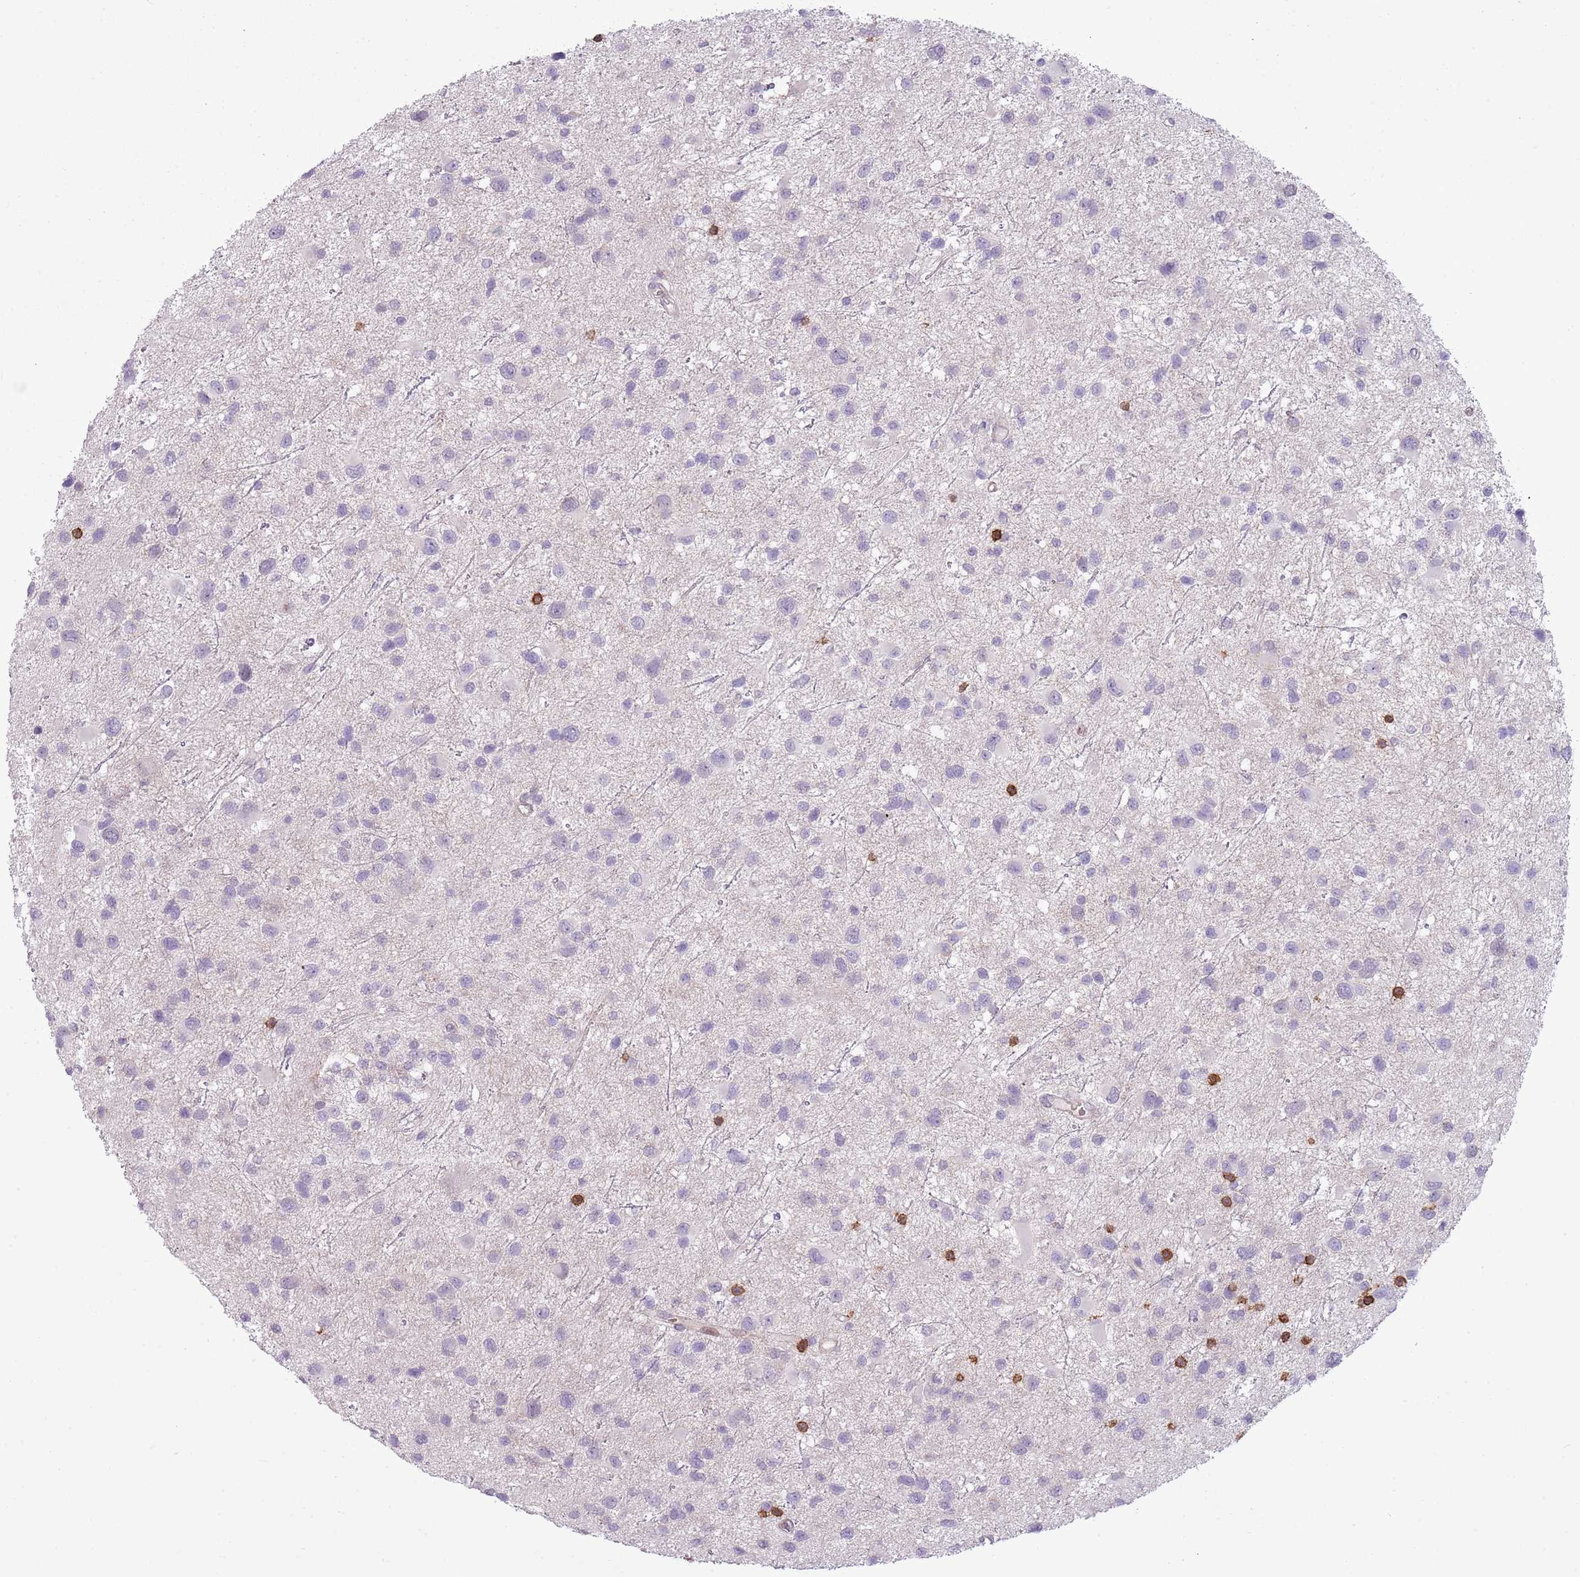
{"staining": {"intensity": "negative", "quantity": "none", "location": "none"}, "tissue": "glioma", "cell_type": "Tumor cells", "image_type": "cancer", "snomed": [{"axis": "morphology", "description": "Glioma, malignant, Low grade"}, {"axis": "topography", "description": "Brain"}], "caption": "Immunohistochemical staining of human glioma reveals no significant expression in tumor cells.", "gene": "ZNF583", "patient": {"sex": "female", "age": 32}}